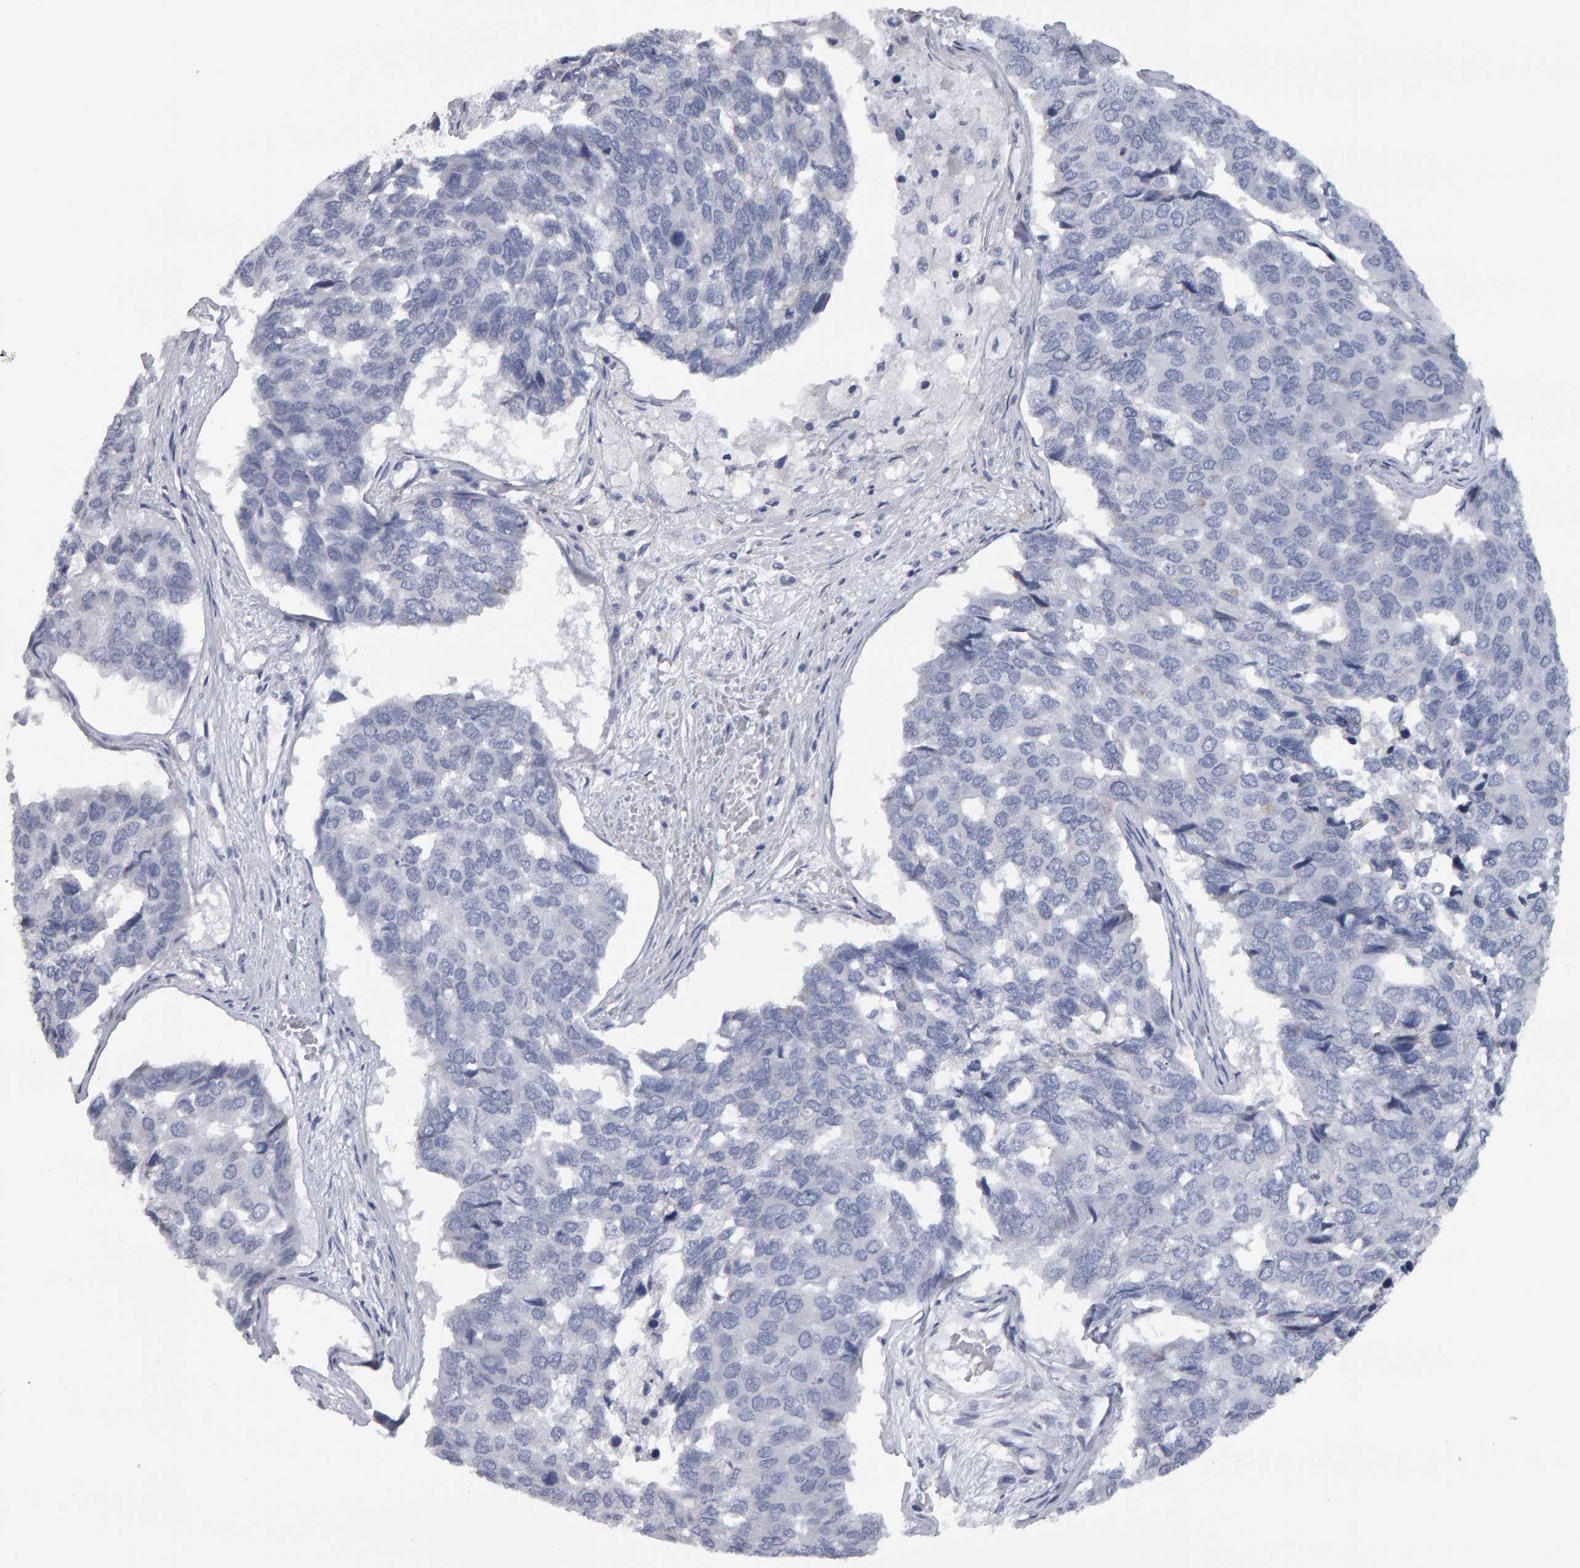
{"staining": {"intensity": "negative", "quantity": "none", "location": "none"}, "tissue": "pancreatic cancer", "cell_type": "Tumor cells", "image_type": "cancer", "snomed": [{"axis": "morphology", "description": "Adenocarcinoma, NOS"}, {"axis": "topography", "description": "Pancreas"}], "caption": "Pancreatic cancer stained for a protein using immunohistochemistry shows no expression tumor cells.", "gene": "CD38", "patient": {"sex": "male", "age": 50}}